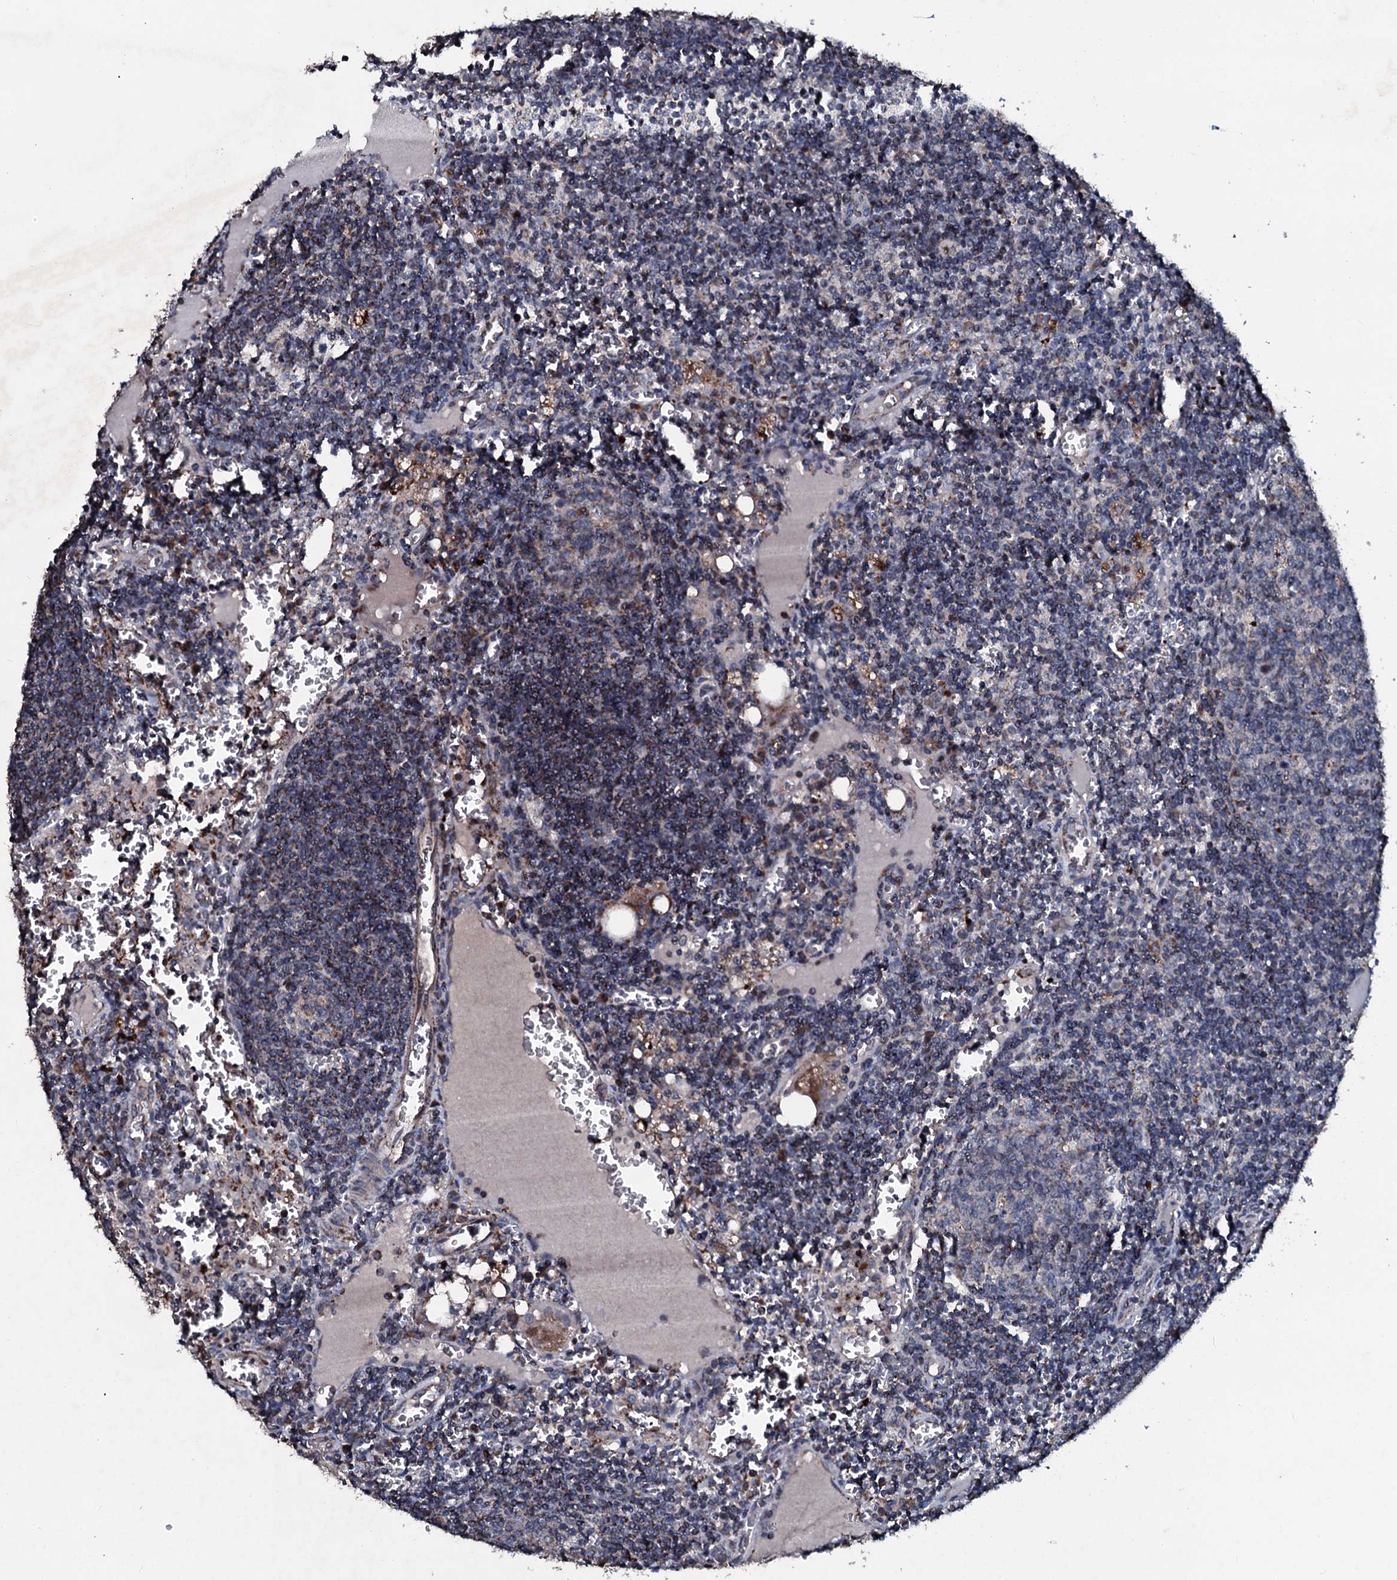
{"staining": {"intensity": "weak", "quantity": "<25%", "location": "cytoplasmic/membranous"}, "tissue": "lymph node", "cell_type": "Germinal center cells", "image_type": "normal", "snomed": [{"axis": "morphology", "description": "Normal tissue, NOS"}, {"axis": "topography", "description": "Lymph node"}], "caption": "A high-resolution image shows immunohistochemistry (IHC) staining of normal lymph node, which displays no significant expression in germinal center cells. (IHC, brightfield microscopy, high magnification).", "gene": "DYNC2I2", "patient": {"sex": "female", "age": 73}}